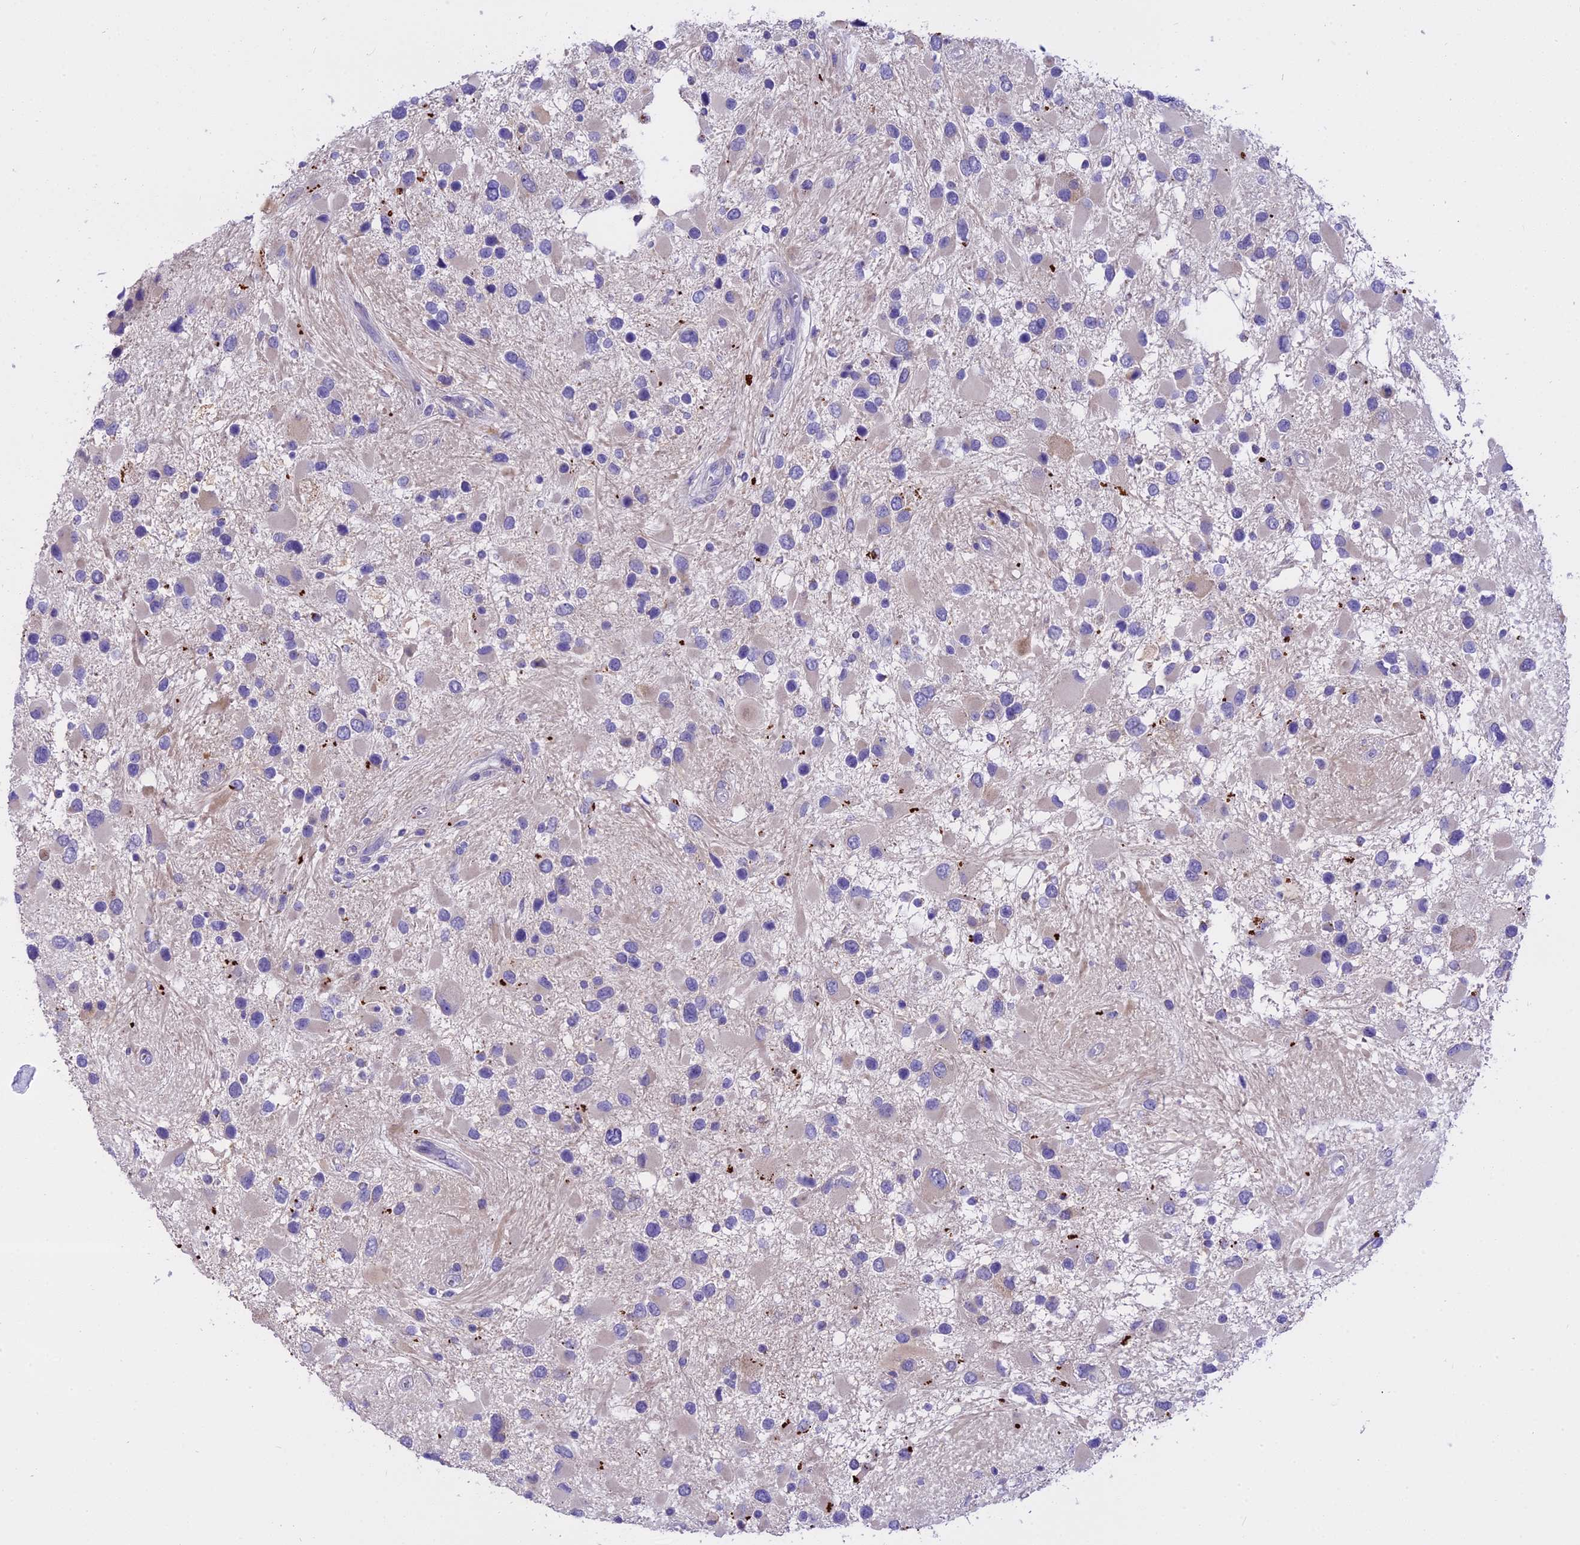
{"staining": {"intensity": "weak", "quantity": "<25%", "location": "cytoplasmic/membranous"}, "tissue": "glioma", "cell_type": "Tumor cells", "image_type": "cancer", "snomed": [{"axis": "morphology", "description": "Glioma, malignant, High grade"}, {"axis": "topography", "description": "Brain"}], "caption": "This is a micrograph of immunohistochemistry staining of malignant high-grade glioma, which shows no positivity in tumor cells. Brightfield microscopy of immunohistochemistry stained with DAB (brown) and hematoxylin (blue), captured at high magnification.", "gene": "LYPD6", "patient": {"sex": "male", "age": 53}}